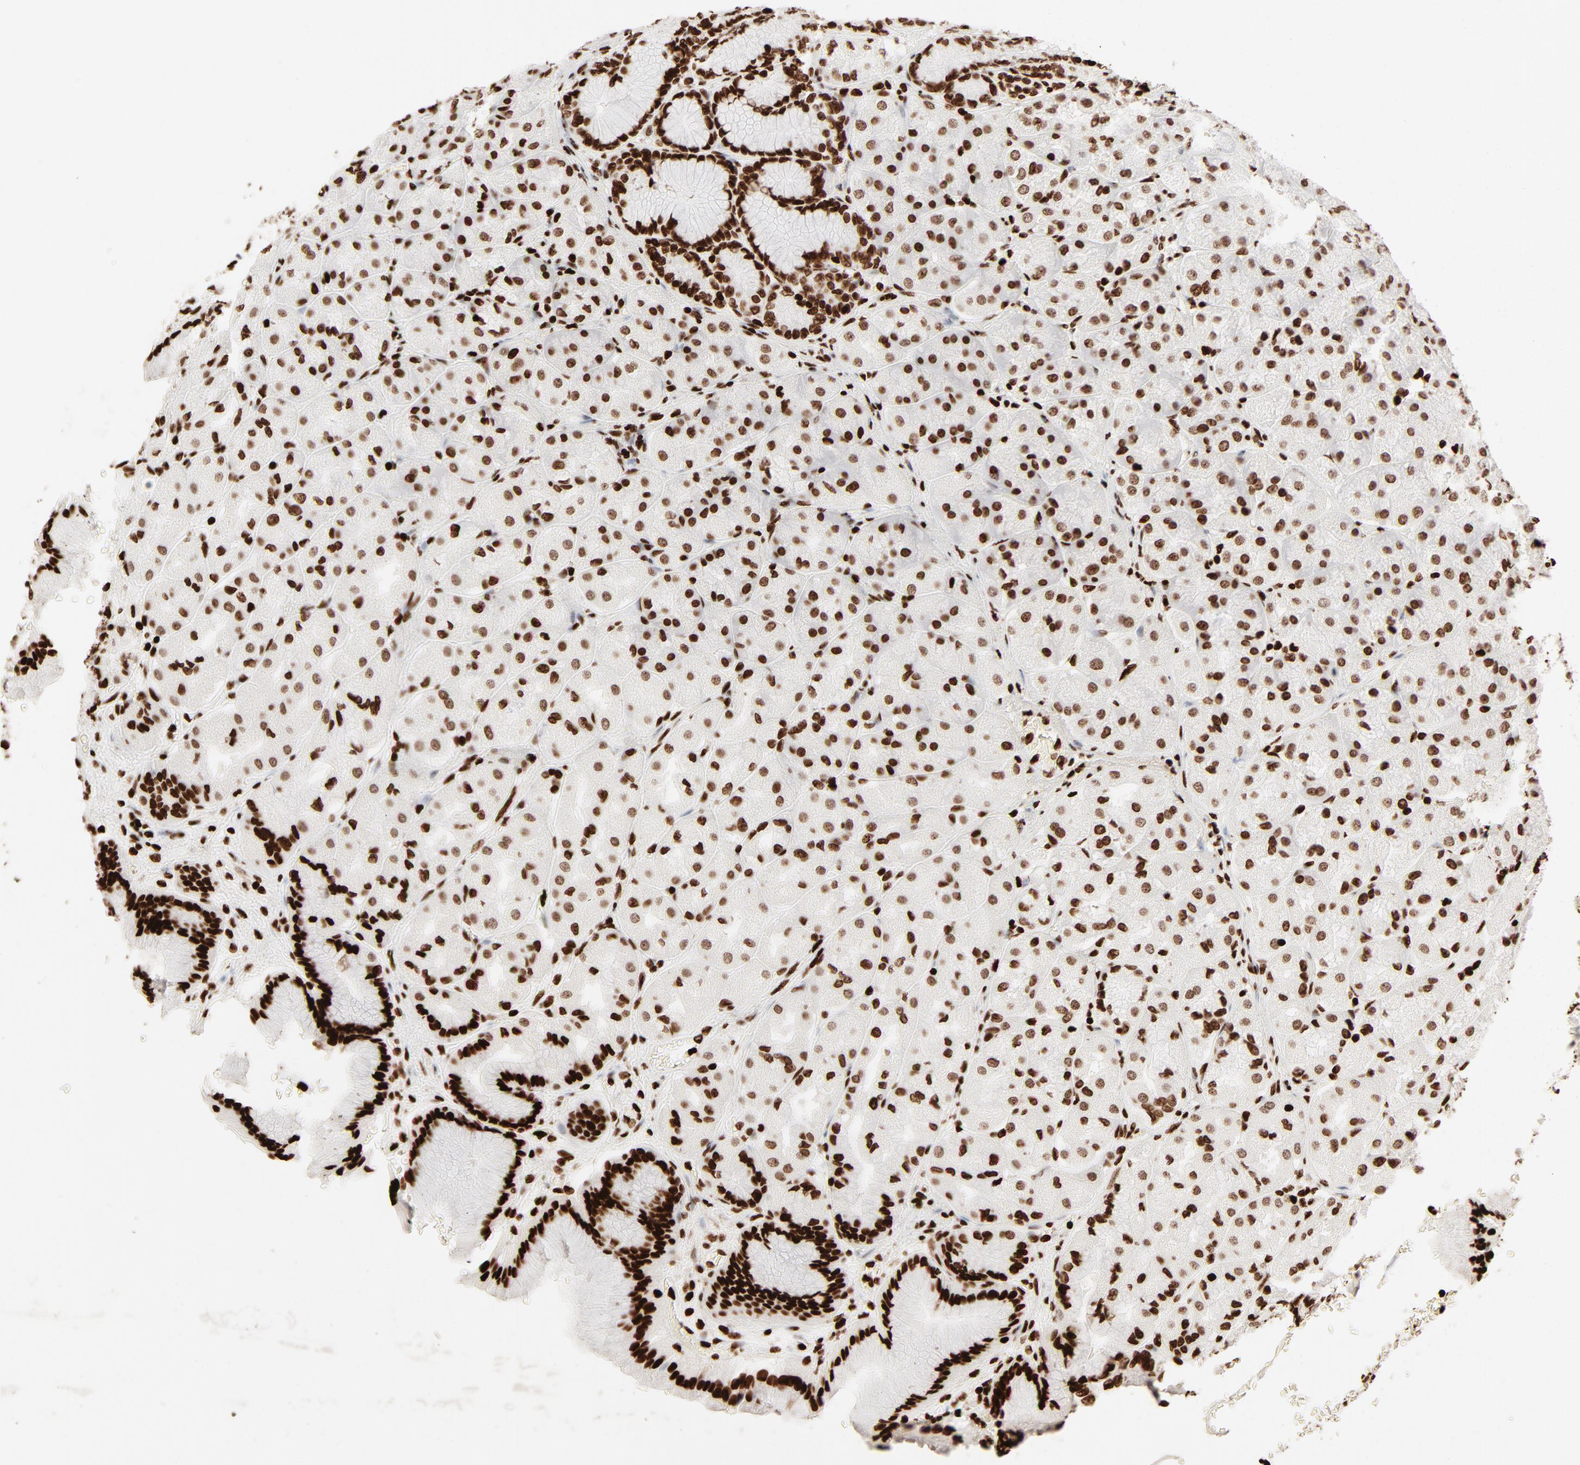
{"staining": {"intensity": "strong", "quantity": ">75%", "location": "nuclear"}, "tissue": "stomach", "cell_type": "Glandular cells", "image_type": "normal", "snomed": [{"axis": "morphology", "description": "Normal tissue, NOS"}, {"axis": "morphology", "description": "Adenocarcinoma, NOS"}, {"axis": "topography", "description": "Stomach"}, {"axis": "topography", "description": "Stomach, lower"}], "caption": "A brown stain highlights strong nuclear positivity of a protein in glandular cells of benign stomach.", "gene": "HMGB1", "patient": {"sex": "female", "age": 65}}